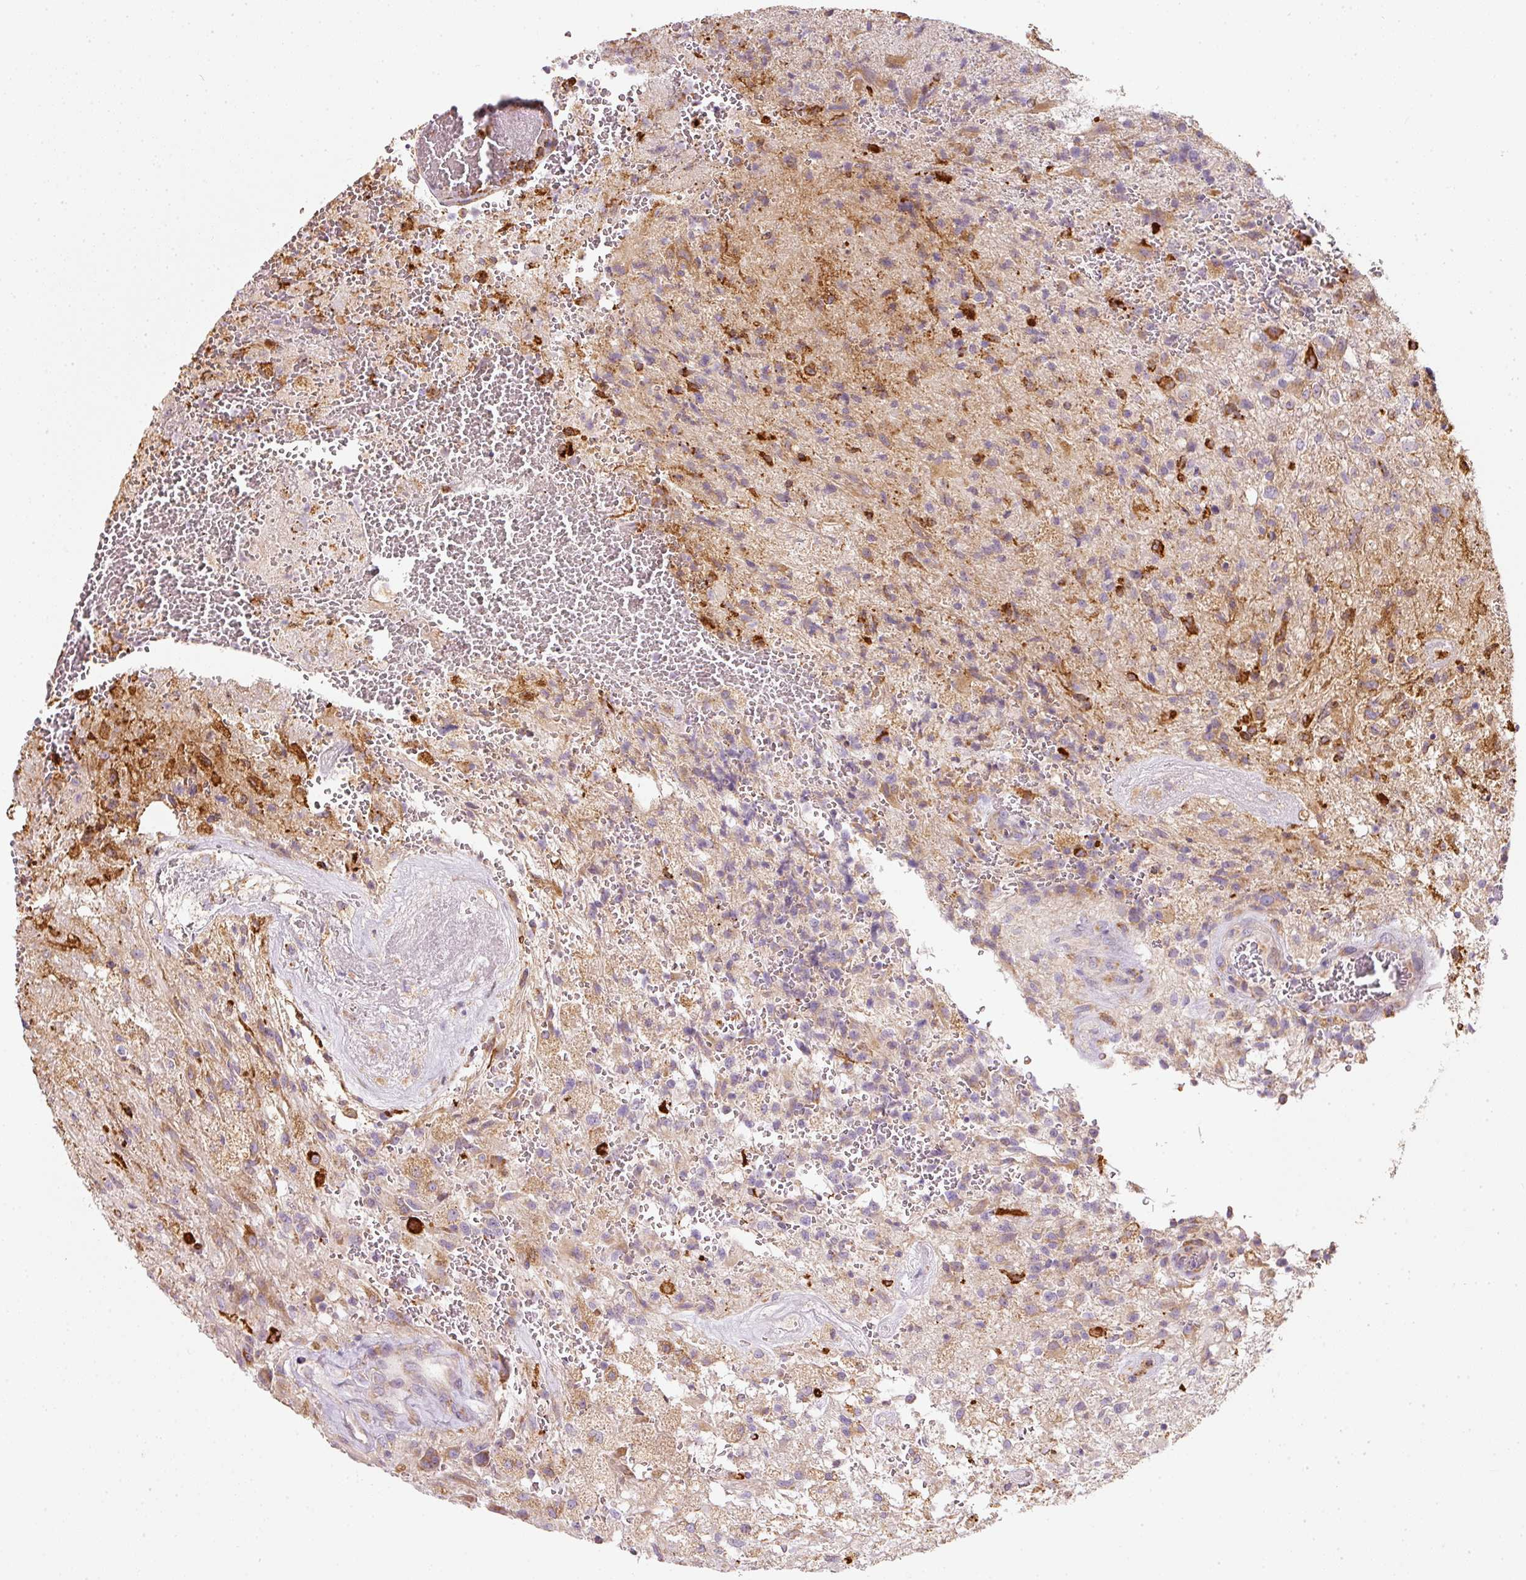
{"staining": {"intensity": "strong", "quantity": "<25%", "location": "cytoplasmic/membranous"}, "tissue": "glioma", "cell_type": "Tumor cells", "image_type": "cancer", "snomed": [{"axis": "morphology", "description": "Glioma, malignant, High grade"}, {"axis": "topography", "description": "Brain"}], "caption": "Tumor cells show medium levels of strong cytoplasmic/membranous expression in about <25% of cells in human glioma.", "gene": "MORN4", "patient": {"sex": "male", "age": 56}}